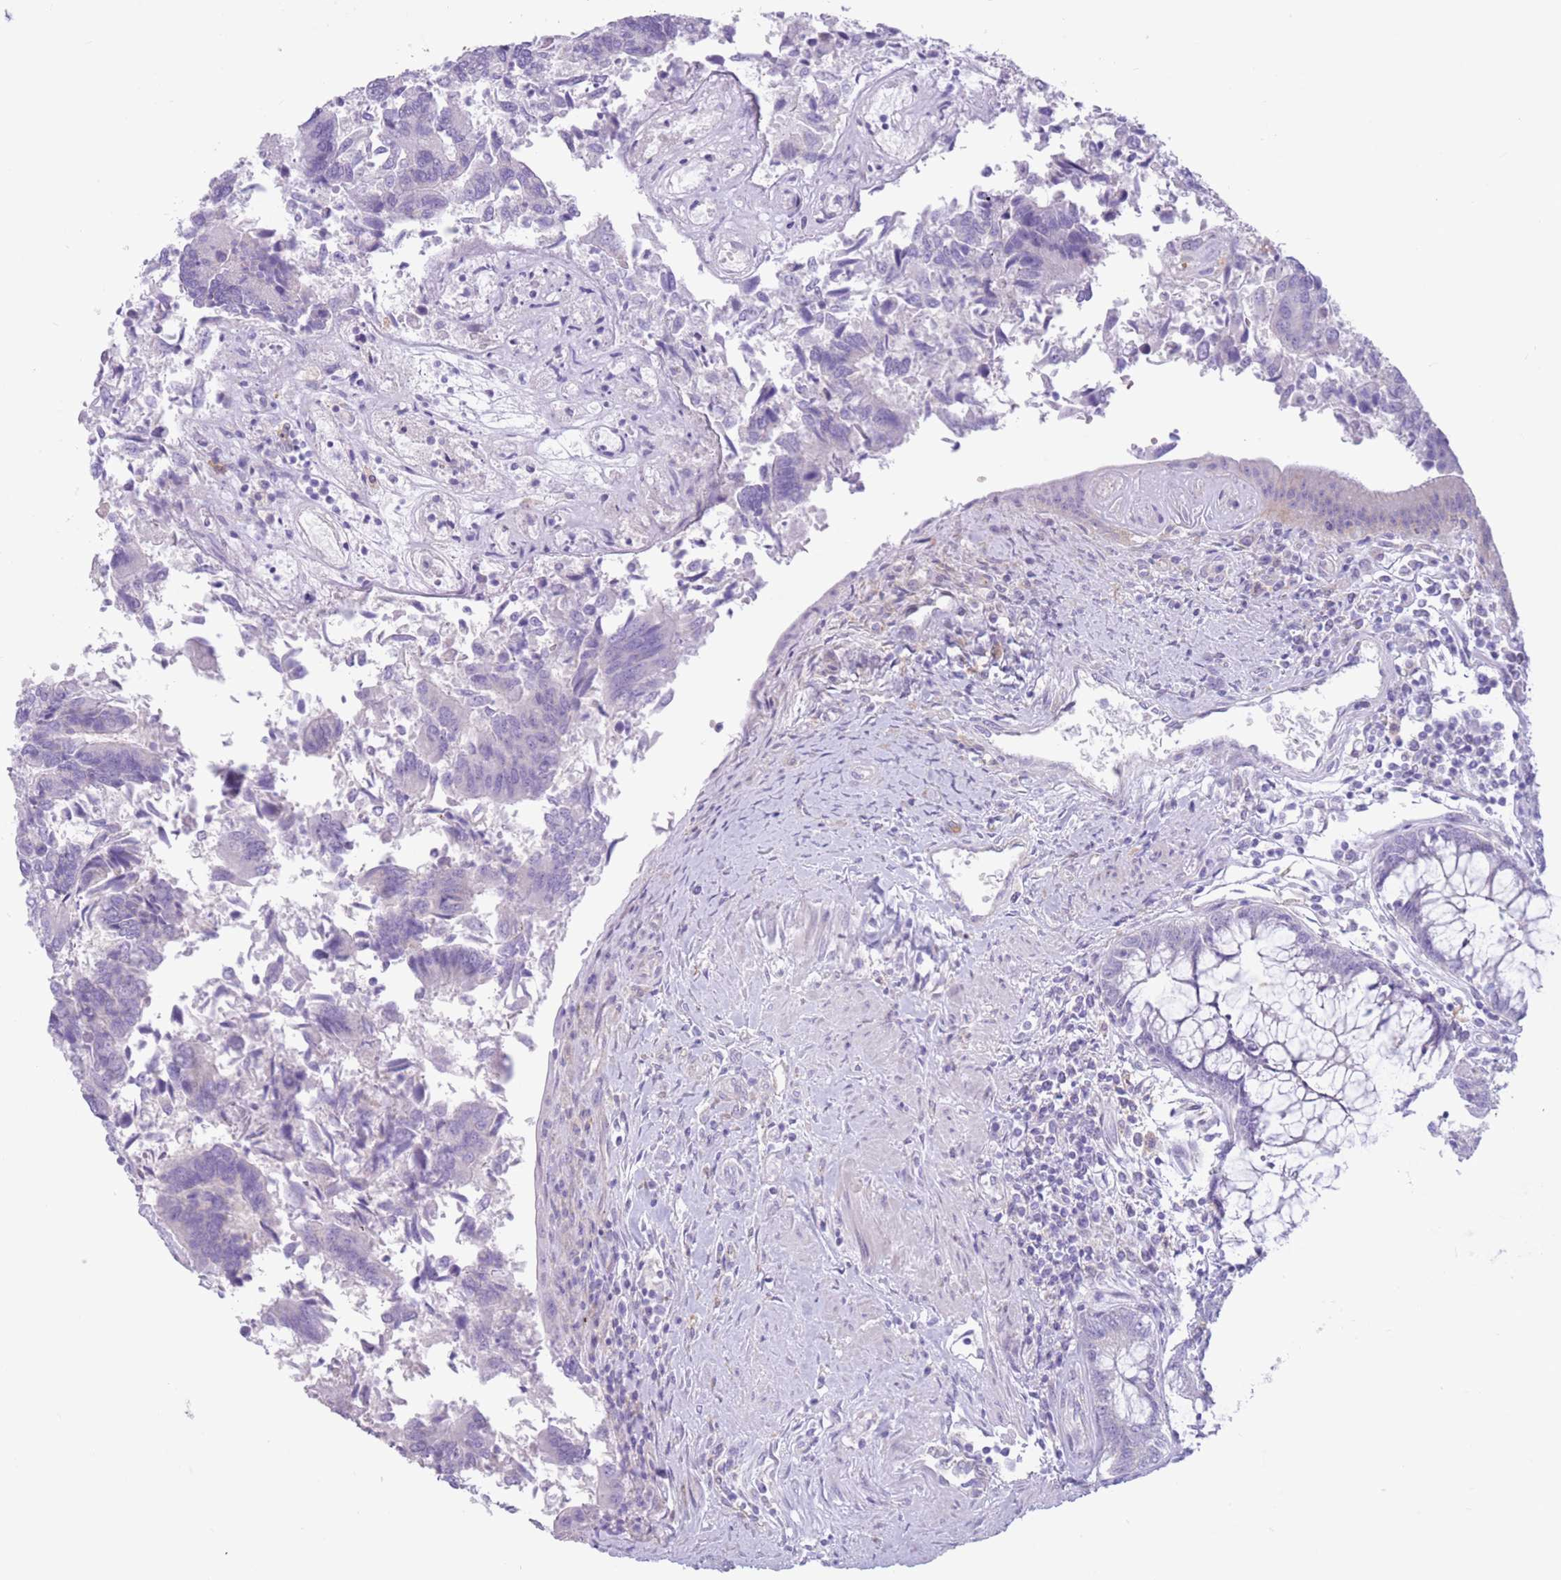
{"staining": {"intensity": "negative", "quantity": "none", "location": "none"}, "tissue": "colorectal cancer", "cell_type": "Tumor cells", "image_type": "cancer", "snomed": [{"axis": "morphology", "description": "Adenocarcinoma, NOS"}, {"axis": "topography", "description": "Colon"}], "caption": "DAB immunohistochemical staining of colorectal adenocarcinoma reveals no significant expression in tumor cells.", "gene": "SNX6", "patient": {"sex": "female", "age": 67}}